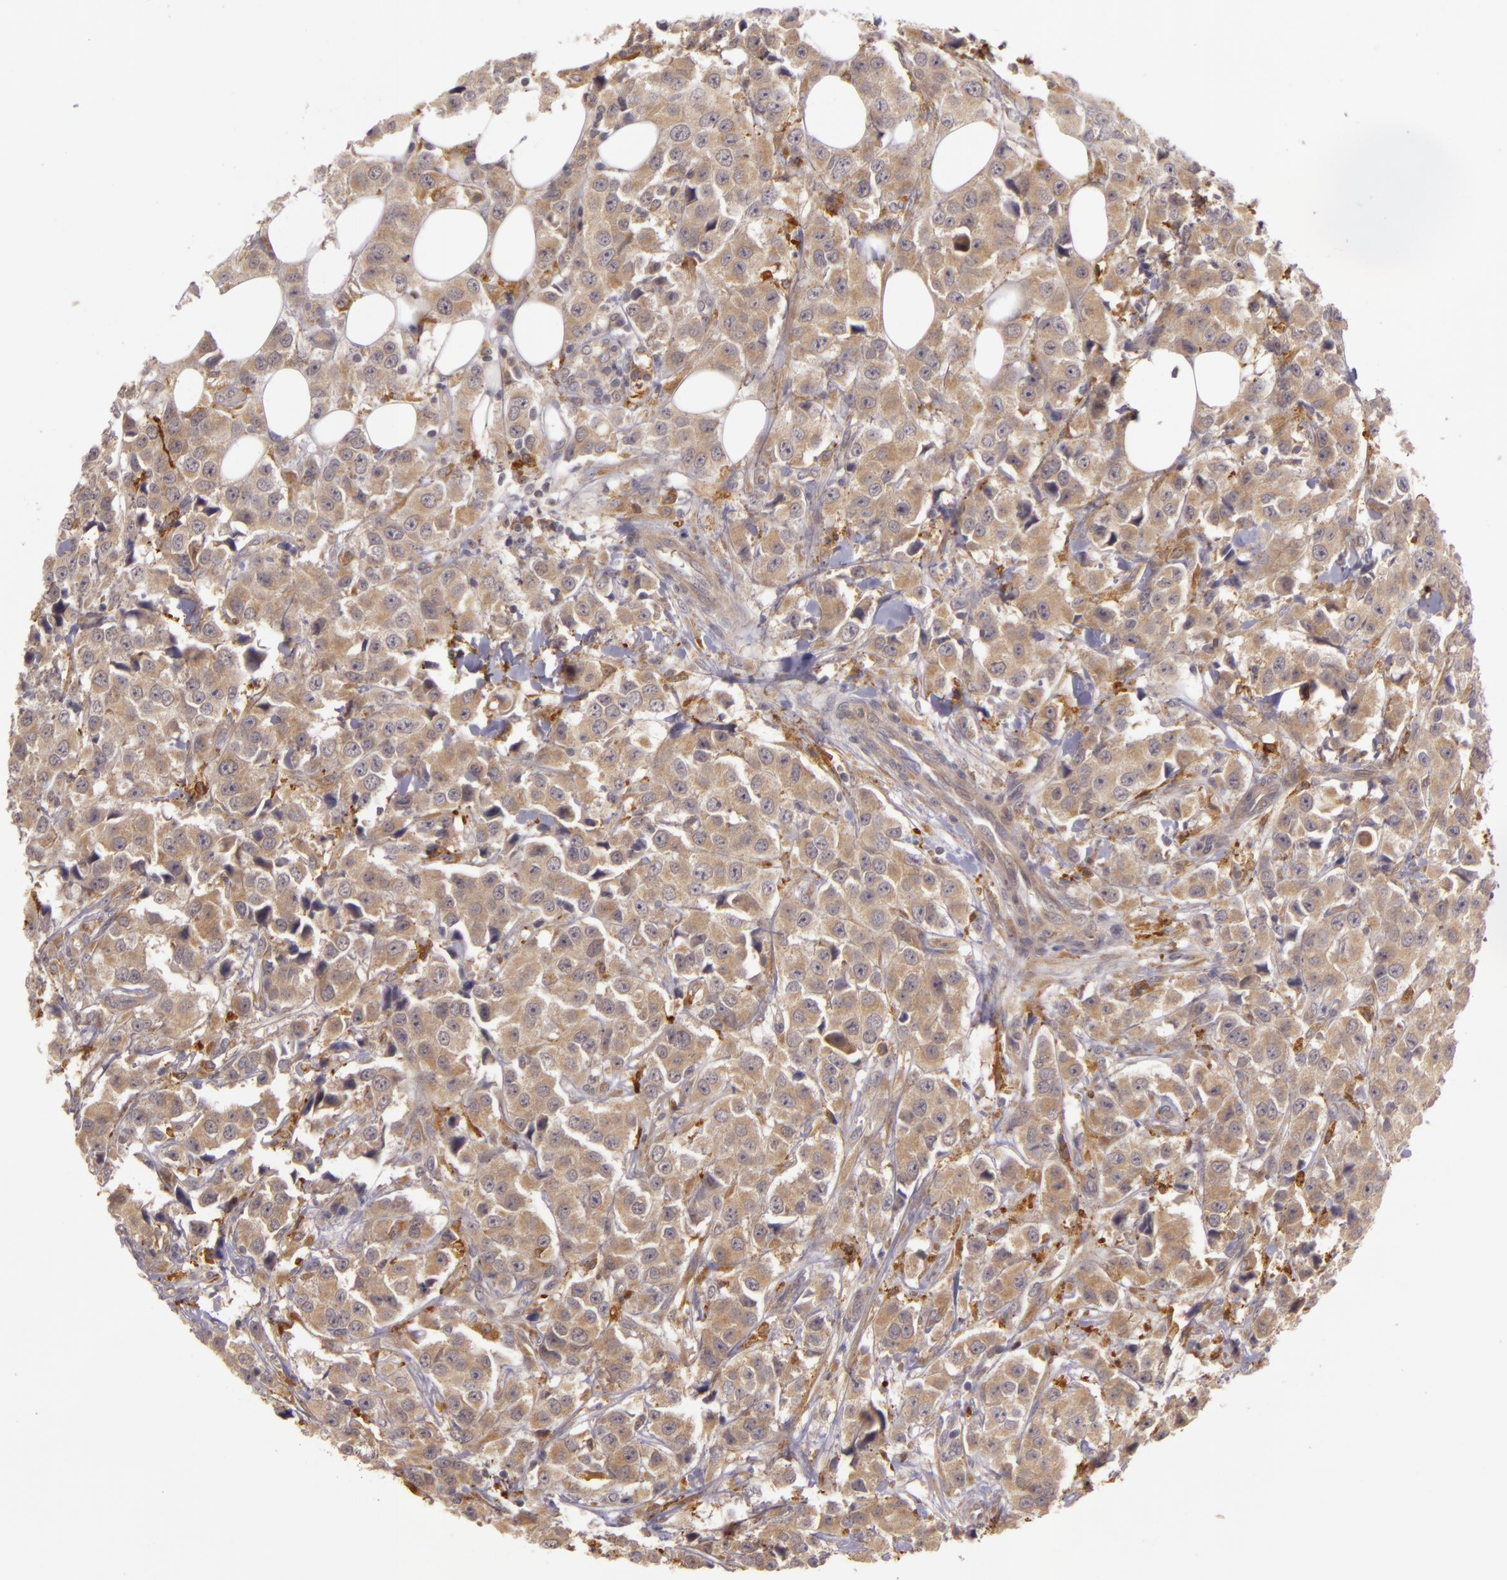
{"staining": {"intensity": "moderate", "quantity": ">75%", "location": "cytoplasmic/membranous"}, "tissue": "breast cancer", "cell_type": "Tumor cells", "image_type": "cancer", "snomed": [{"axis": "morphology", "description": "Duct carcinoma"}, {"axis": "topography", "description": "Breast"}], "caption": "High-magnification brightfield microscopy of breast cancer stained with DAB (brown) and counterstained with hematoxylin (blue). tumor cells exhibit moderate cytoplasmic/membranous staining is identified in about>75% of cells.", "gene": "PPP1R3F", "patient": {"sex": "female", "age": 58}}